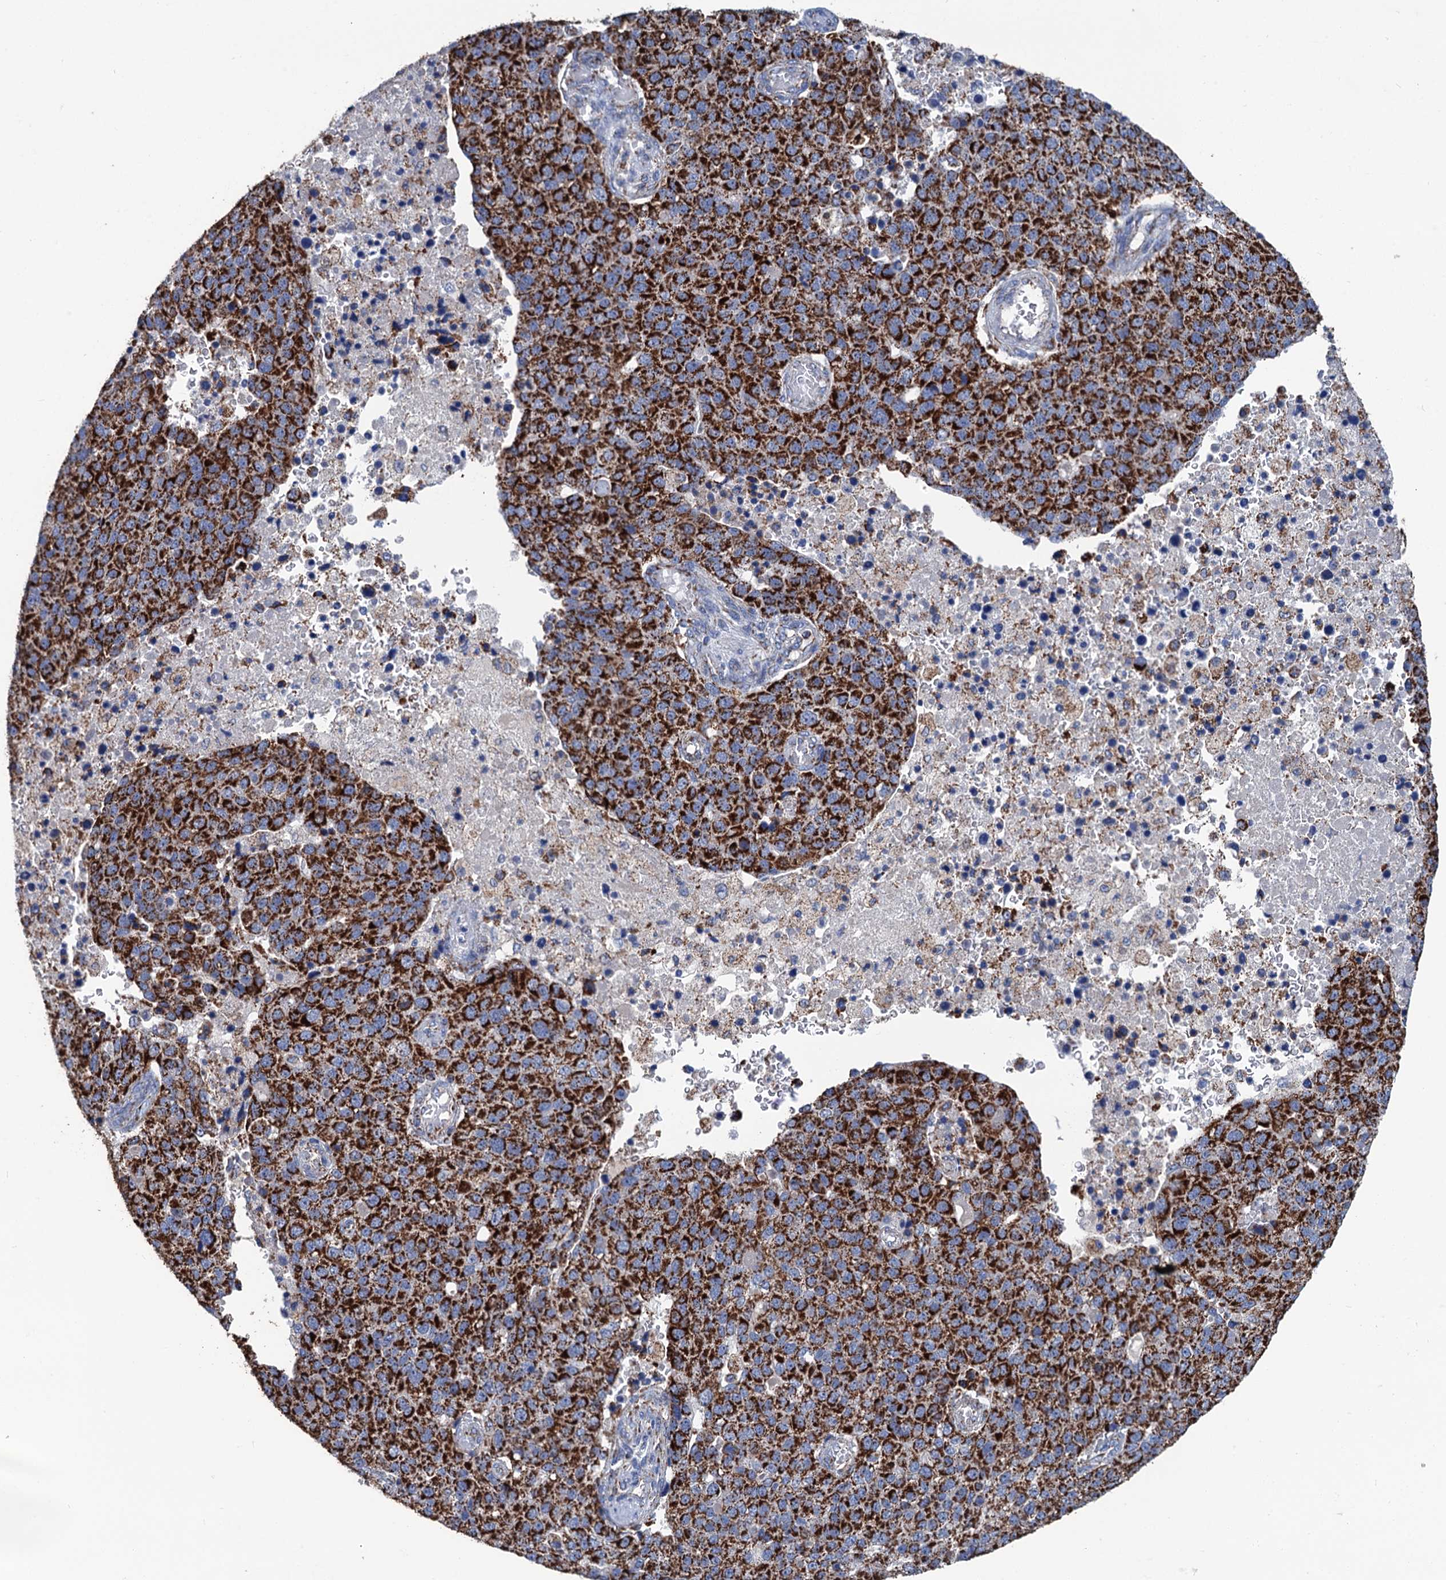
{"staining": {"intensity": "strong", "quantity": ">75%", "location": "cytoplasmic/membranous"}, "tissue": "pancreatic cancer", "cell_type": "Tumor cells", "image_type": "cancer", "snomed": [{"axis": "morphology", "description": "Adenocarcinoma, NOS"}, {"axis": "topography", "description": "Pancreas"}], "caption": "Human pancreatic adenocarcinoma stained for a protein (brown) displays strong cytoplasmic/membranous positive expression in about >75% of tumor cells.", "gene": "IVD", "patient": {"sex": "female", "age": 61}}